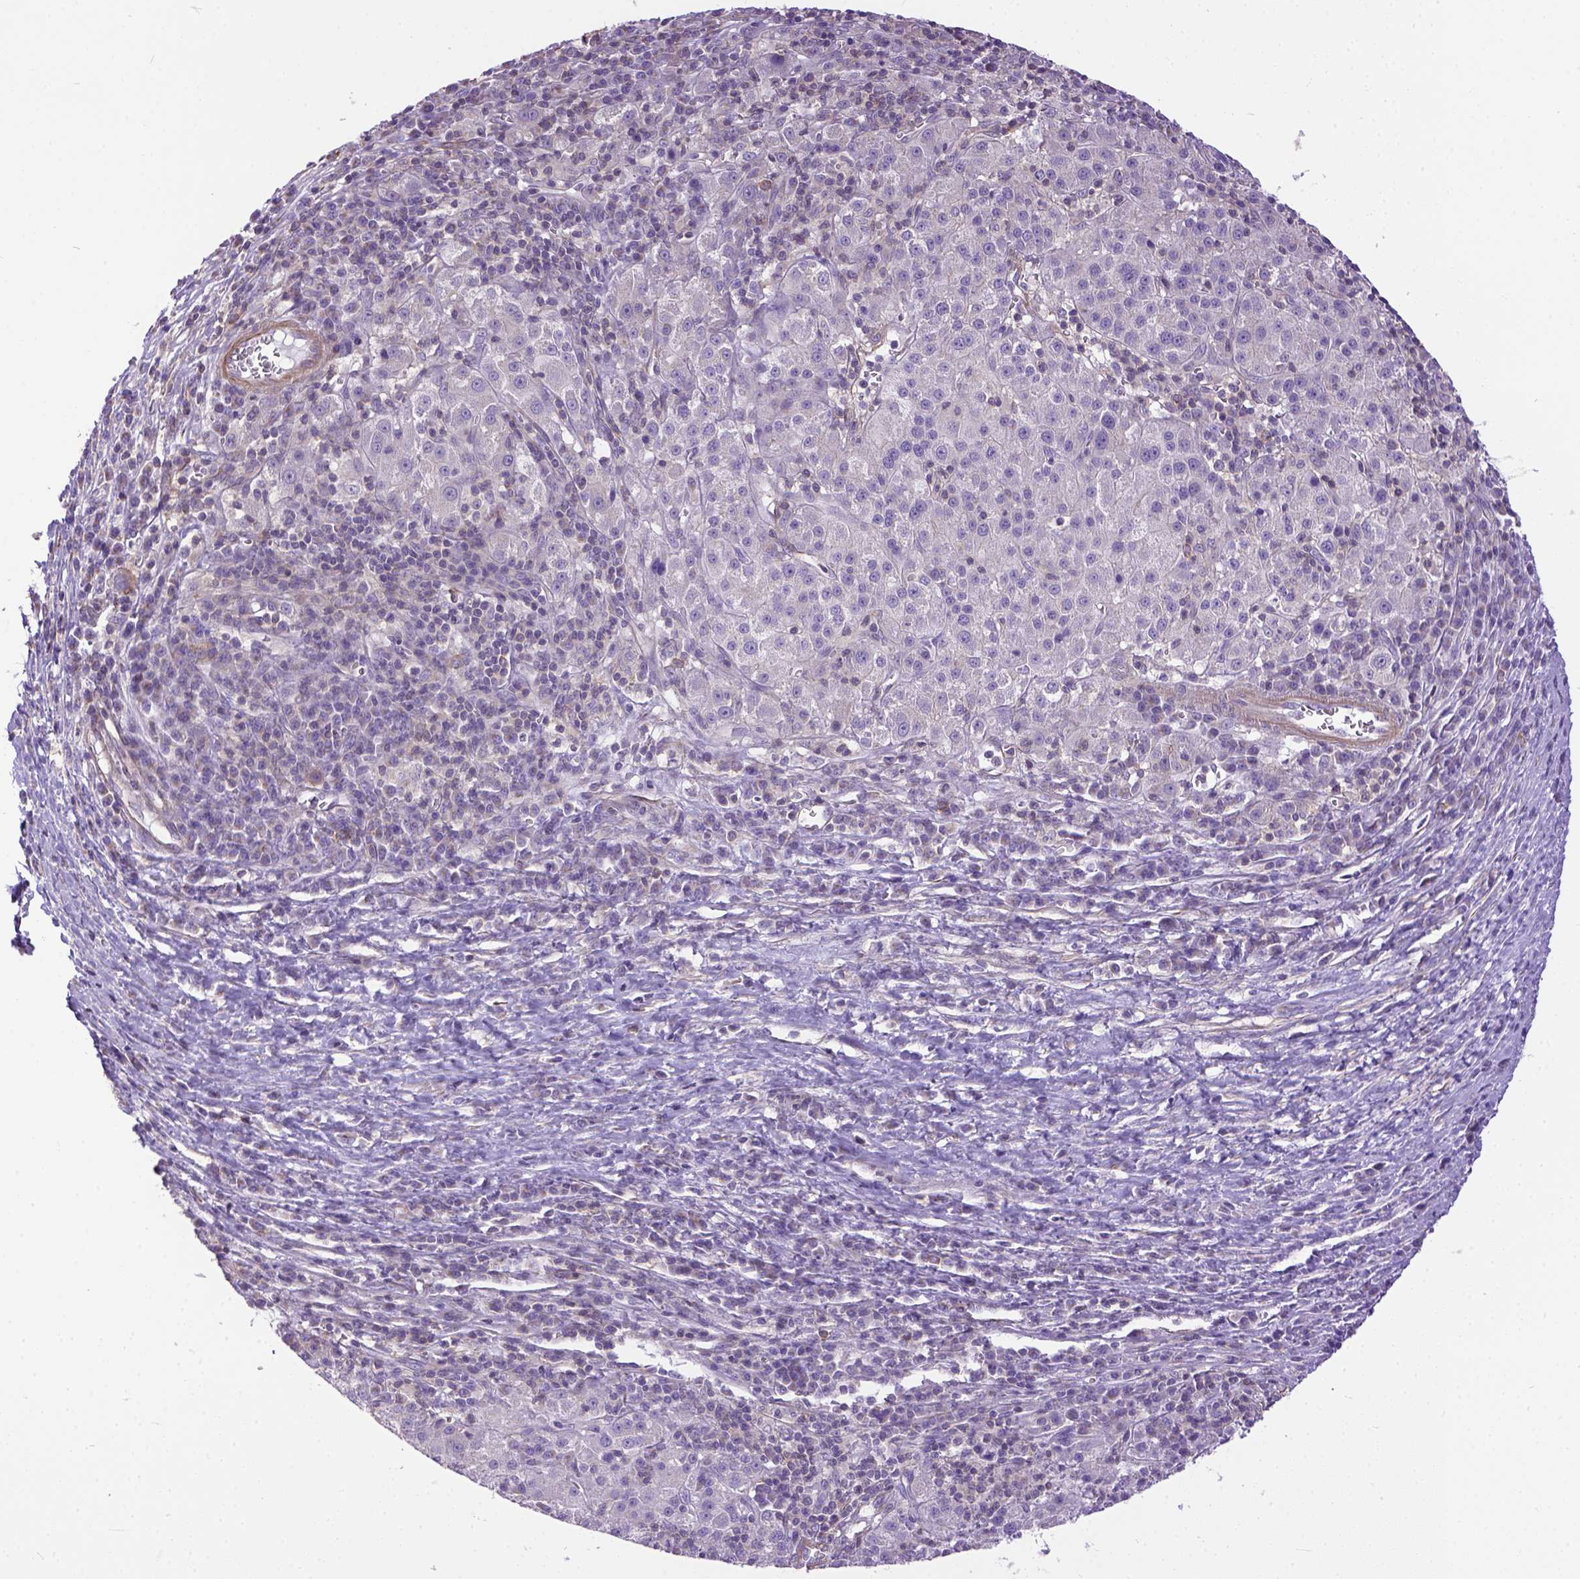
{"staining": {"intensity": "negative", "quantity": "none", "location": "none"}, "tissue": "liver cancer", "cell_type": "Tumor cells", "image_type": "cancer", "snomed": [{"axis": "morphology", "description": "Carcinoma, Hepatocellular, NOS"}, {"axis": "topography", "description": "Liver"}], "caption": "Tumor cells show no significant staining in liver cancer.", "gene": "BANF2", "patient": {"sex": "female", "age": 60}}